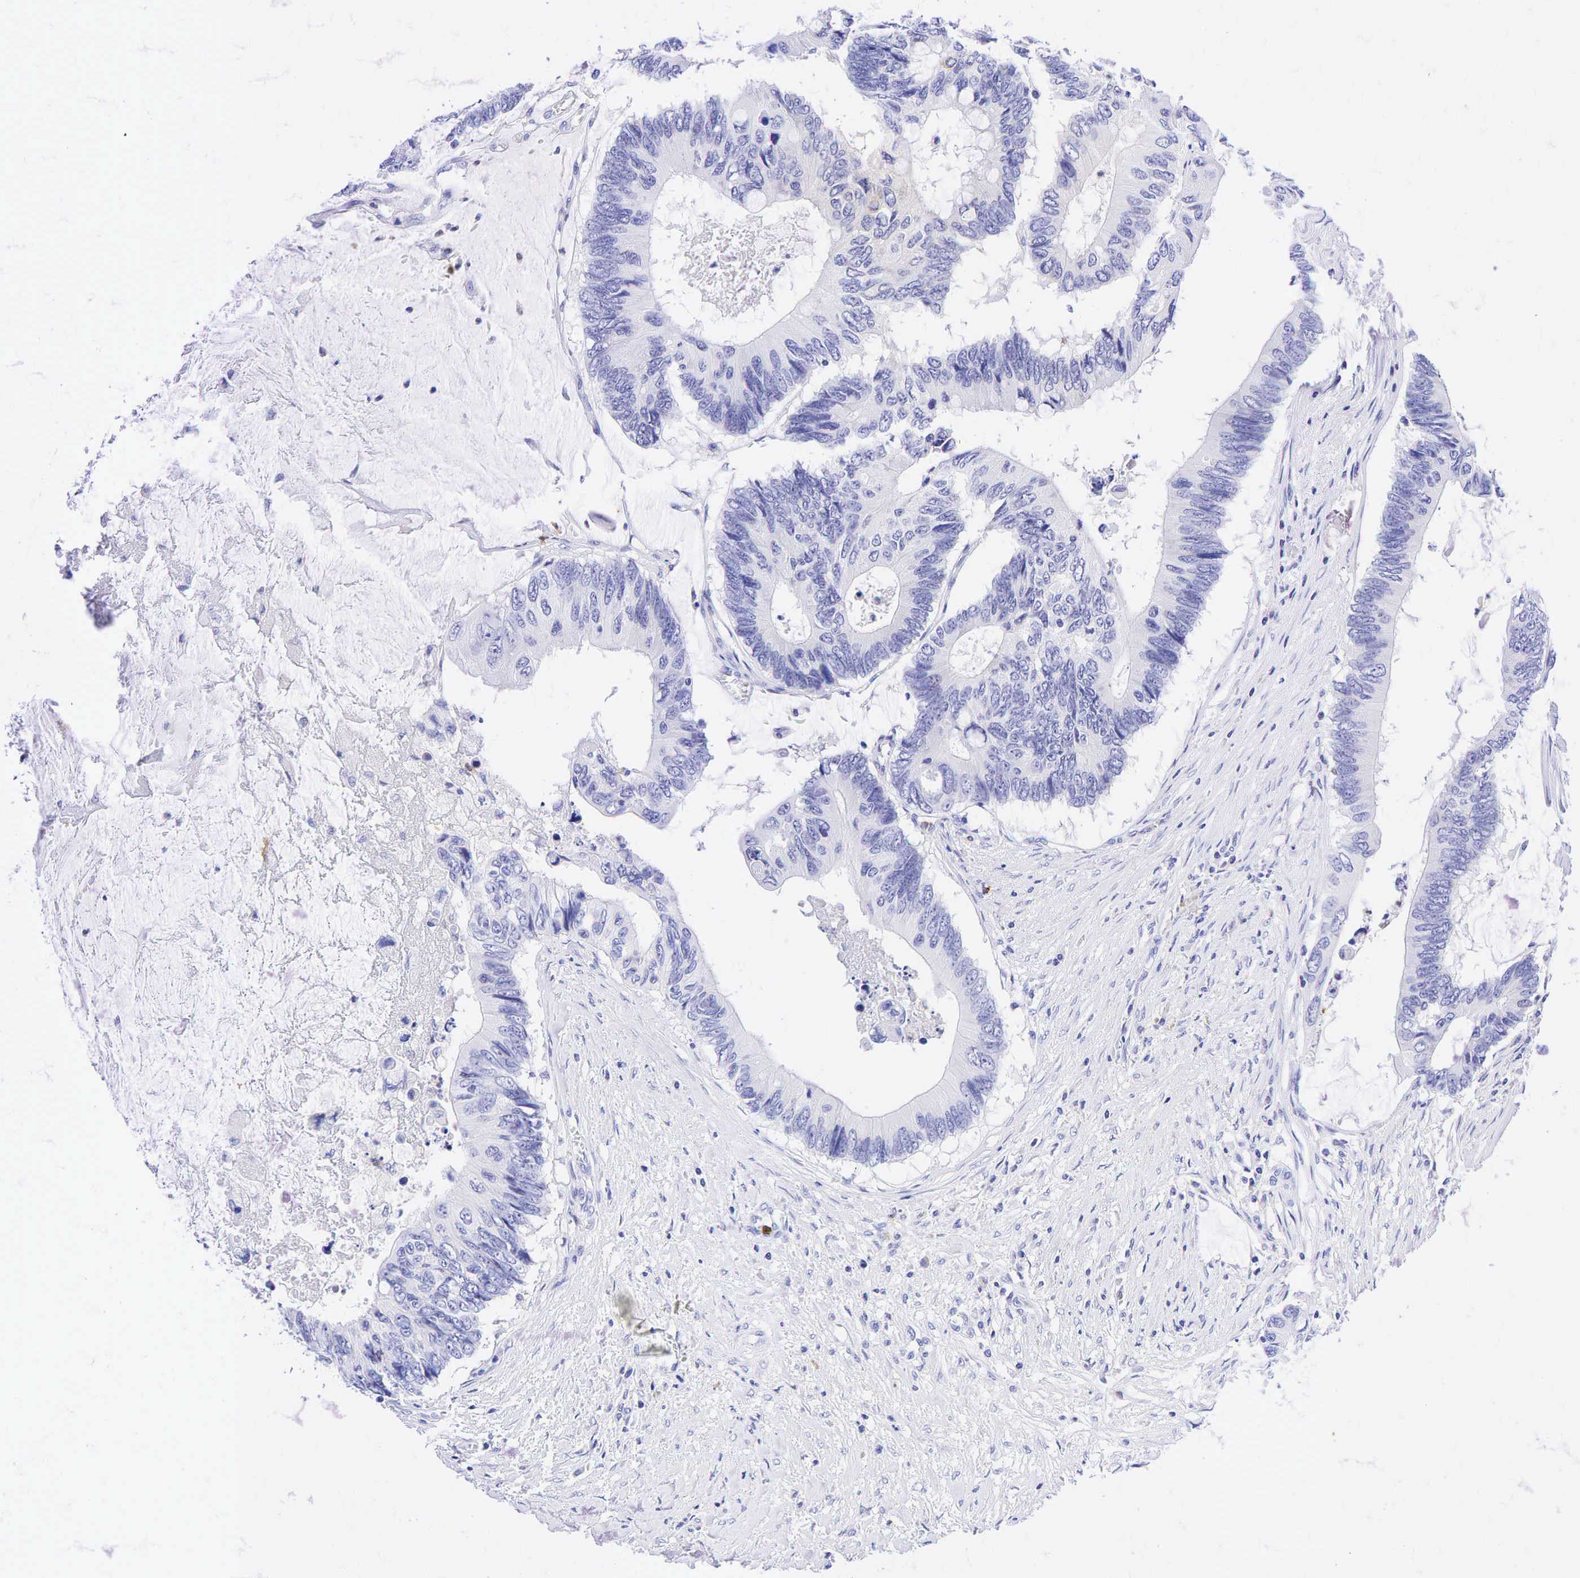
{"staining": {"intensity": "negative", "quantity": "none", "location": "none"}, "tissue": "colorectal cancer", "cell_type": "Tumor cells", "image_type": "cancer", "snomed": [{"axis": "morphology", "description": "Adenocarcinoma, NOS"}, {"axis": "topography", "description": "Colon"}], "caption": "Histopathology image shows no protein expression in tumor cells of adenocarcinoma (colorectal) tissue.", "gene": "TNFRSF8", "patient": {"sex": "male", "age": 65}}